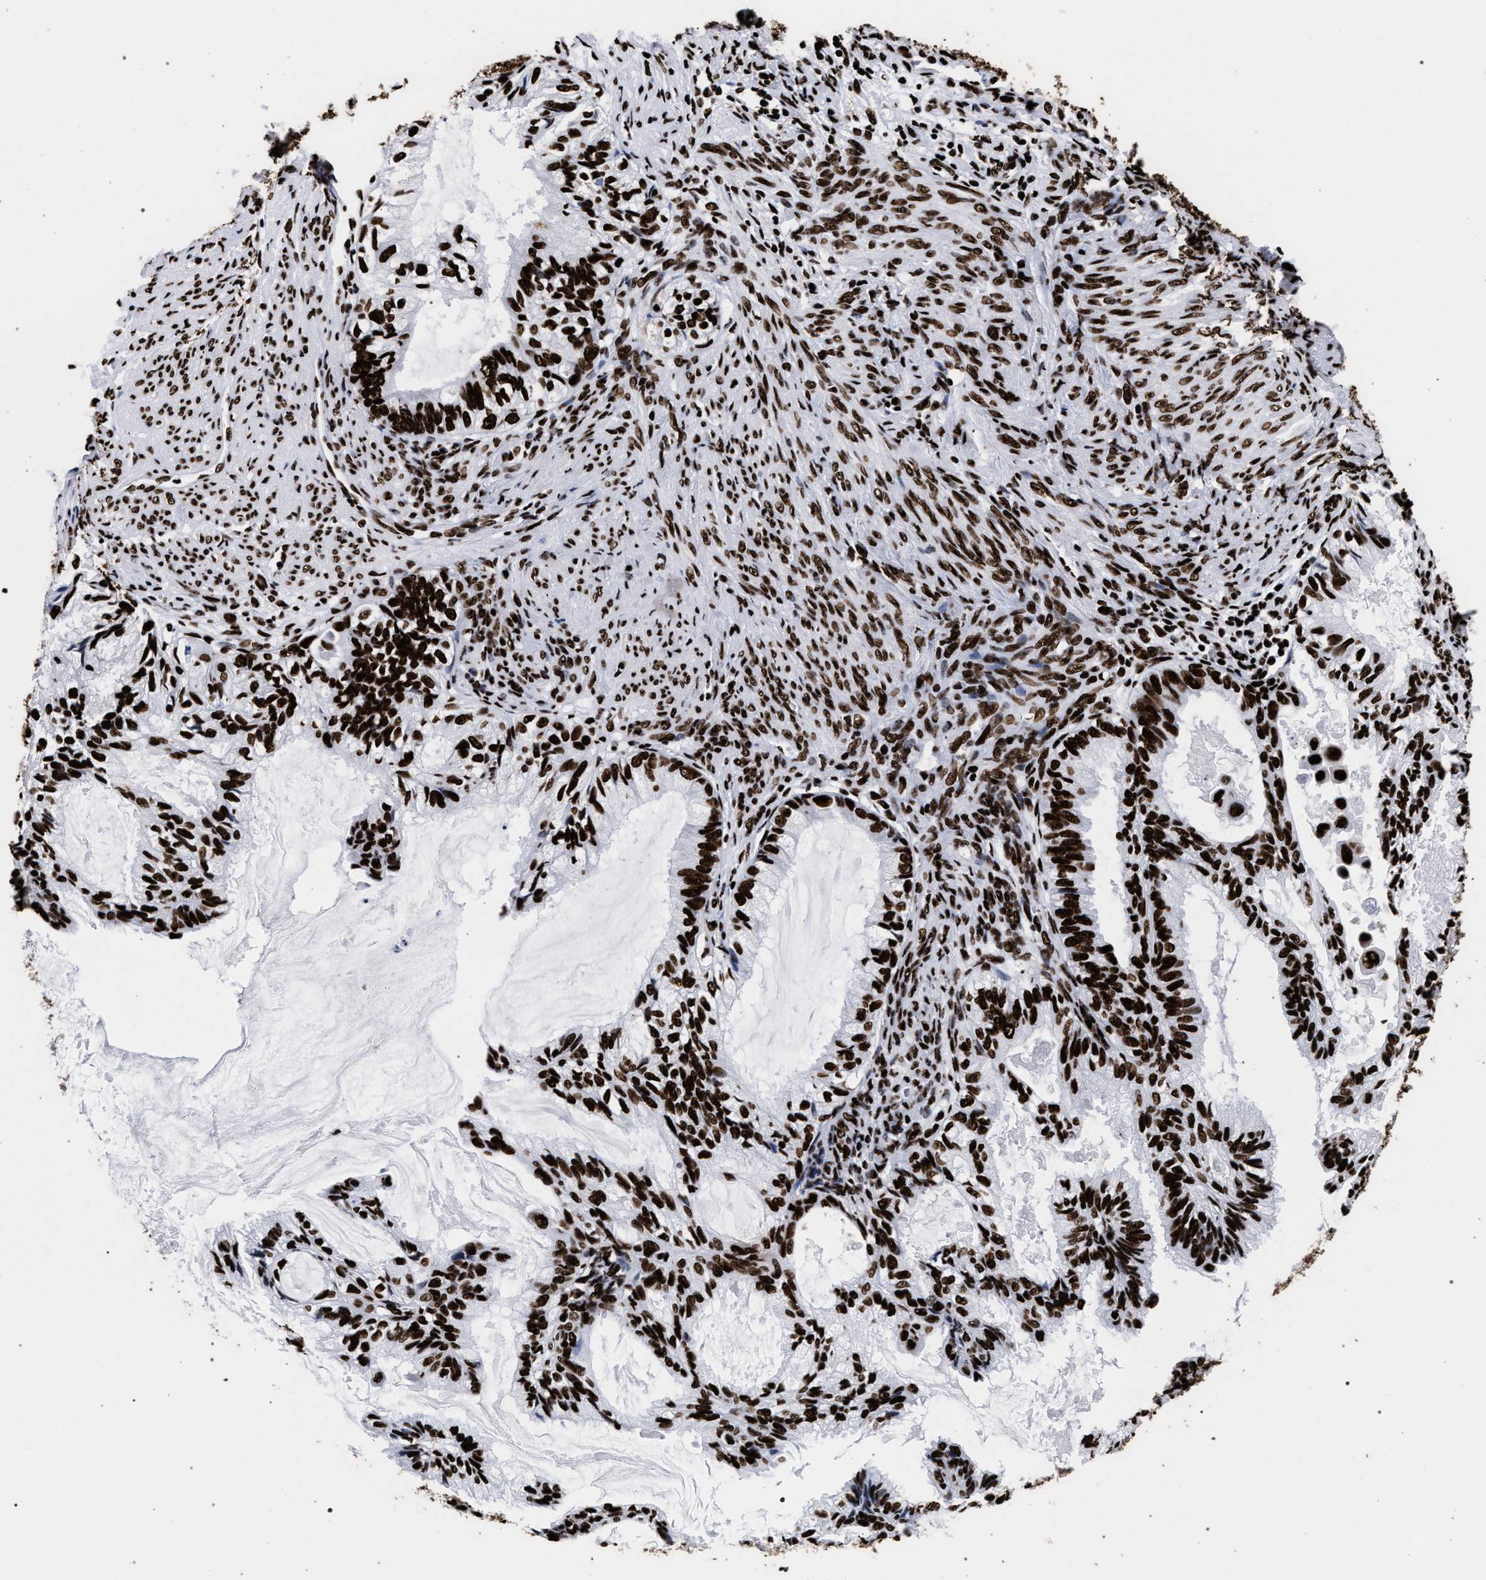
{"staining": {"intensity": "strong", "quantity": ">75%", "location": "nuclear"}, "tissue": "cervical cancer", "cell_type": "Tumor cells", "image_type": "cancer", "snomed": [{"axis": "morphology", "description": "Normal tissue, NOS"}, {"axis": "morphology", "description": "Adenocarcinoma, NOS"}, {"axis": "topography", "description": "Cervix"}, {"axis": "topography", "description": "Endometrium"}], "caption": "Human adenocarcinoma (cervical) stained for a protein (brown) exhibits strong nuclear positive expression in about >75% of tumor cells.", "gene": "HNRNPA1", "patient": {"sex": "female", "age": 86}}